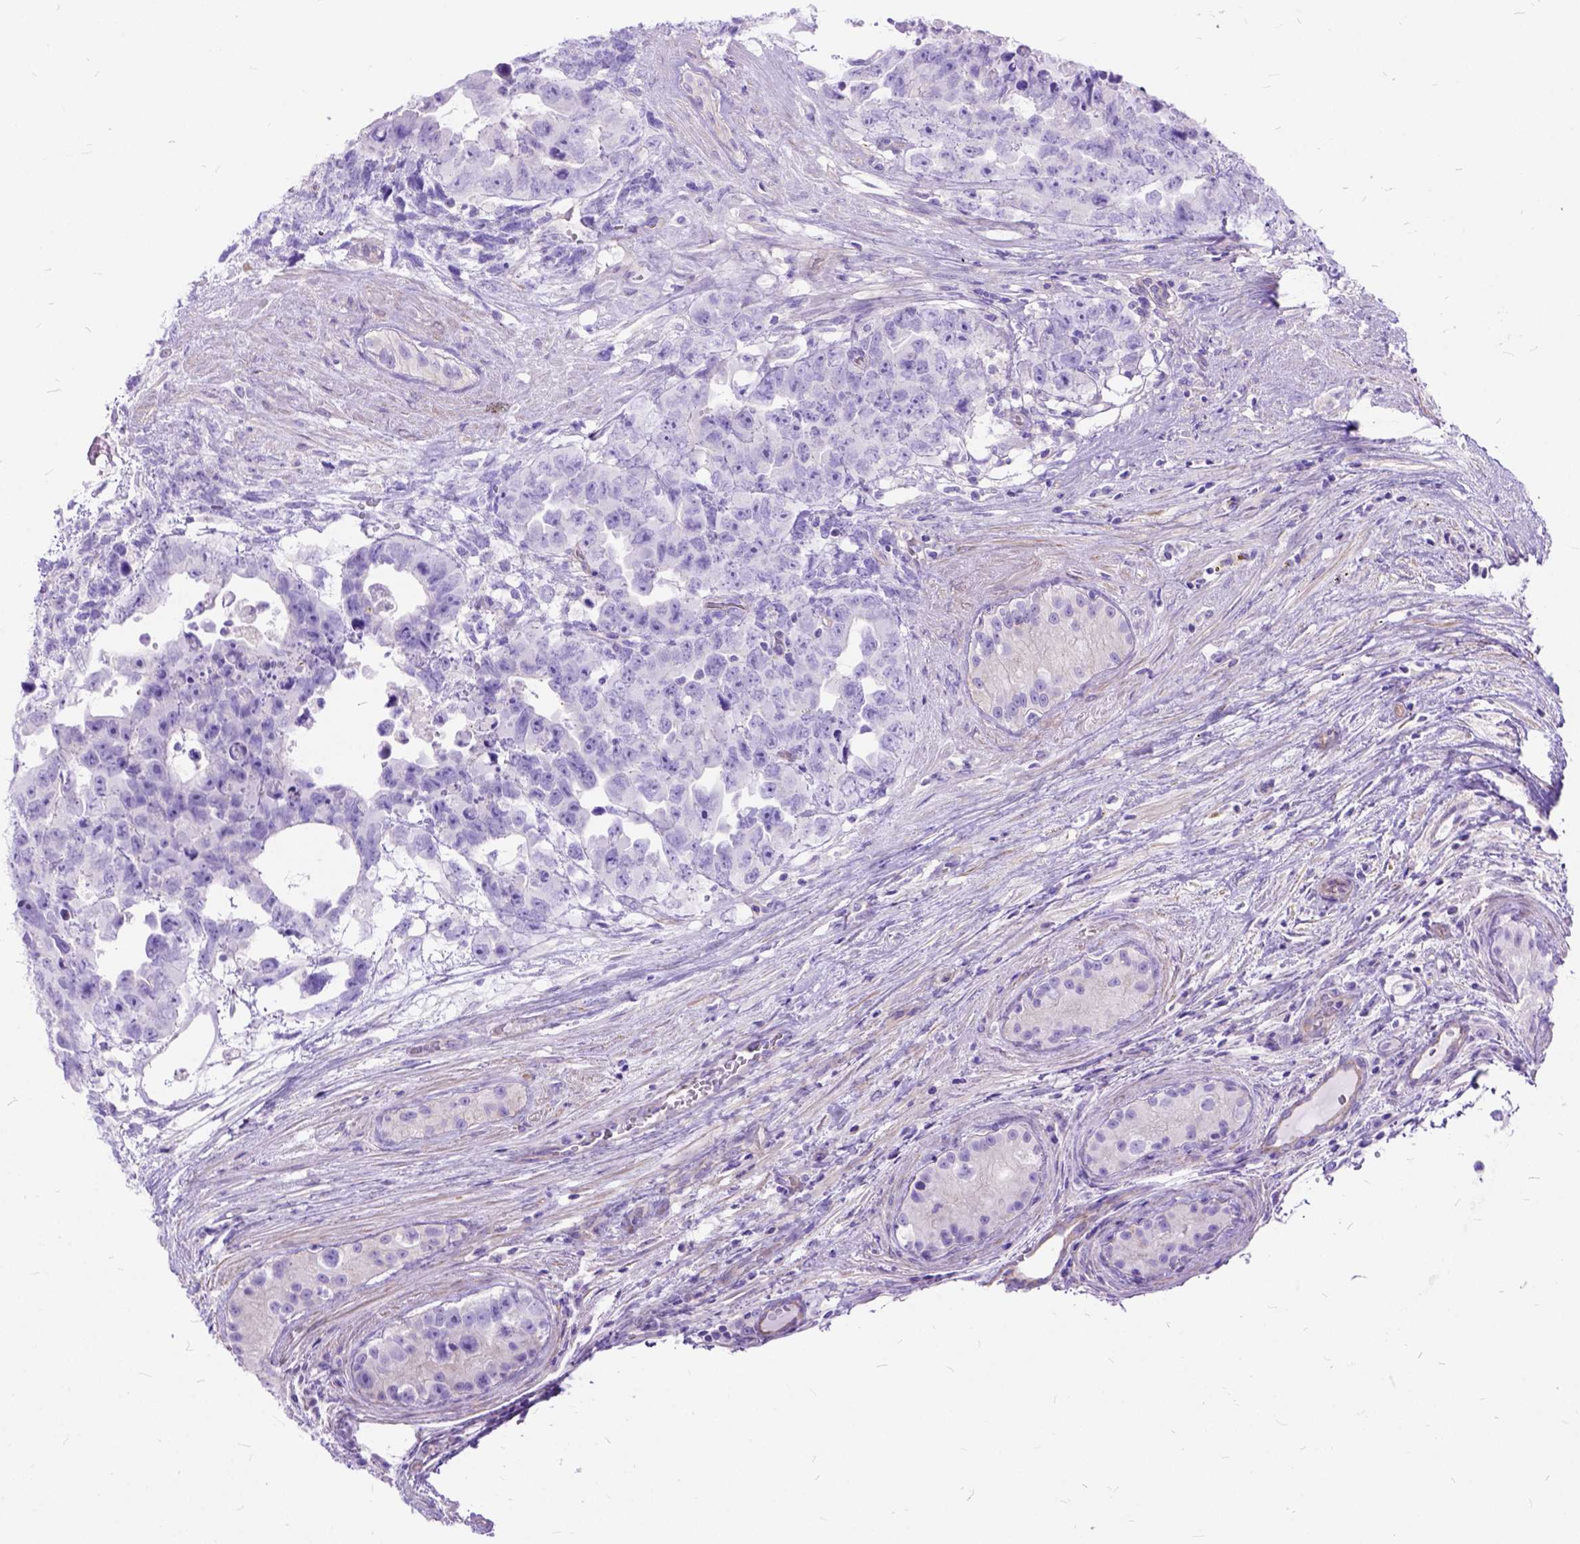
{"staining": {"intensity": "negative", "quantity": "none", "location": "none"}, "tissue": "testis cancer", "cell_type": "Tumor cells", "image_type": "cancer", "snomed": [{"axis": "morphology", "description": "Carcinoma, Embryonal, NOS"}, {"axis": "topography", "description": "Testis"}], "caption": "Immunohistochemistry photomicrograph of neoplastic tissue: testis cancer (embryonal carcinoma) stained with DAB (3,3'-diaminobenzidine) shows no significant protein expression in tumor cells.", "gene": "ARL9", "patient": {"sex": "male", "age": 24}}